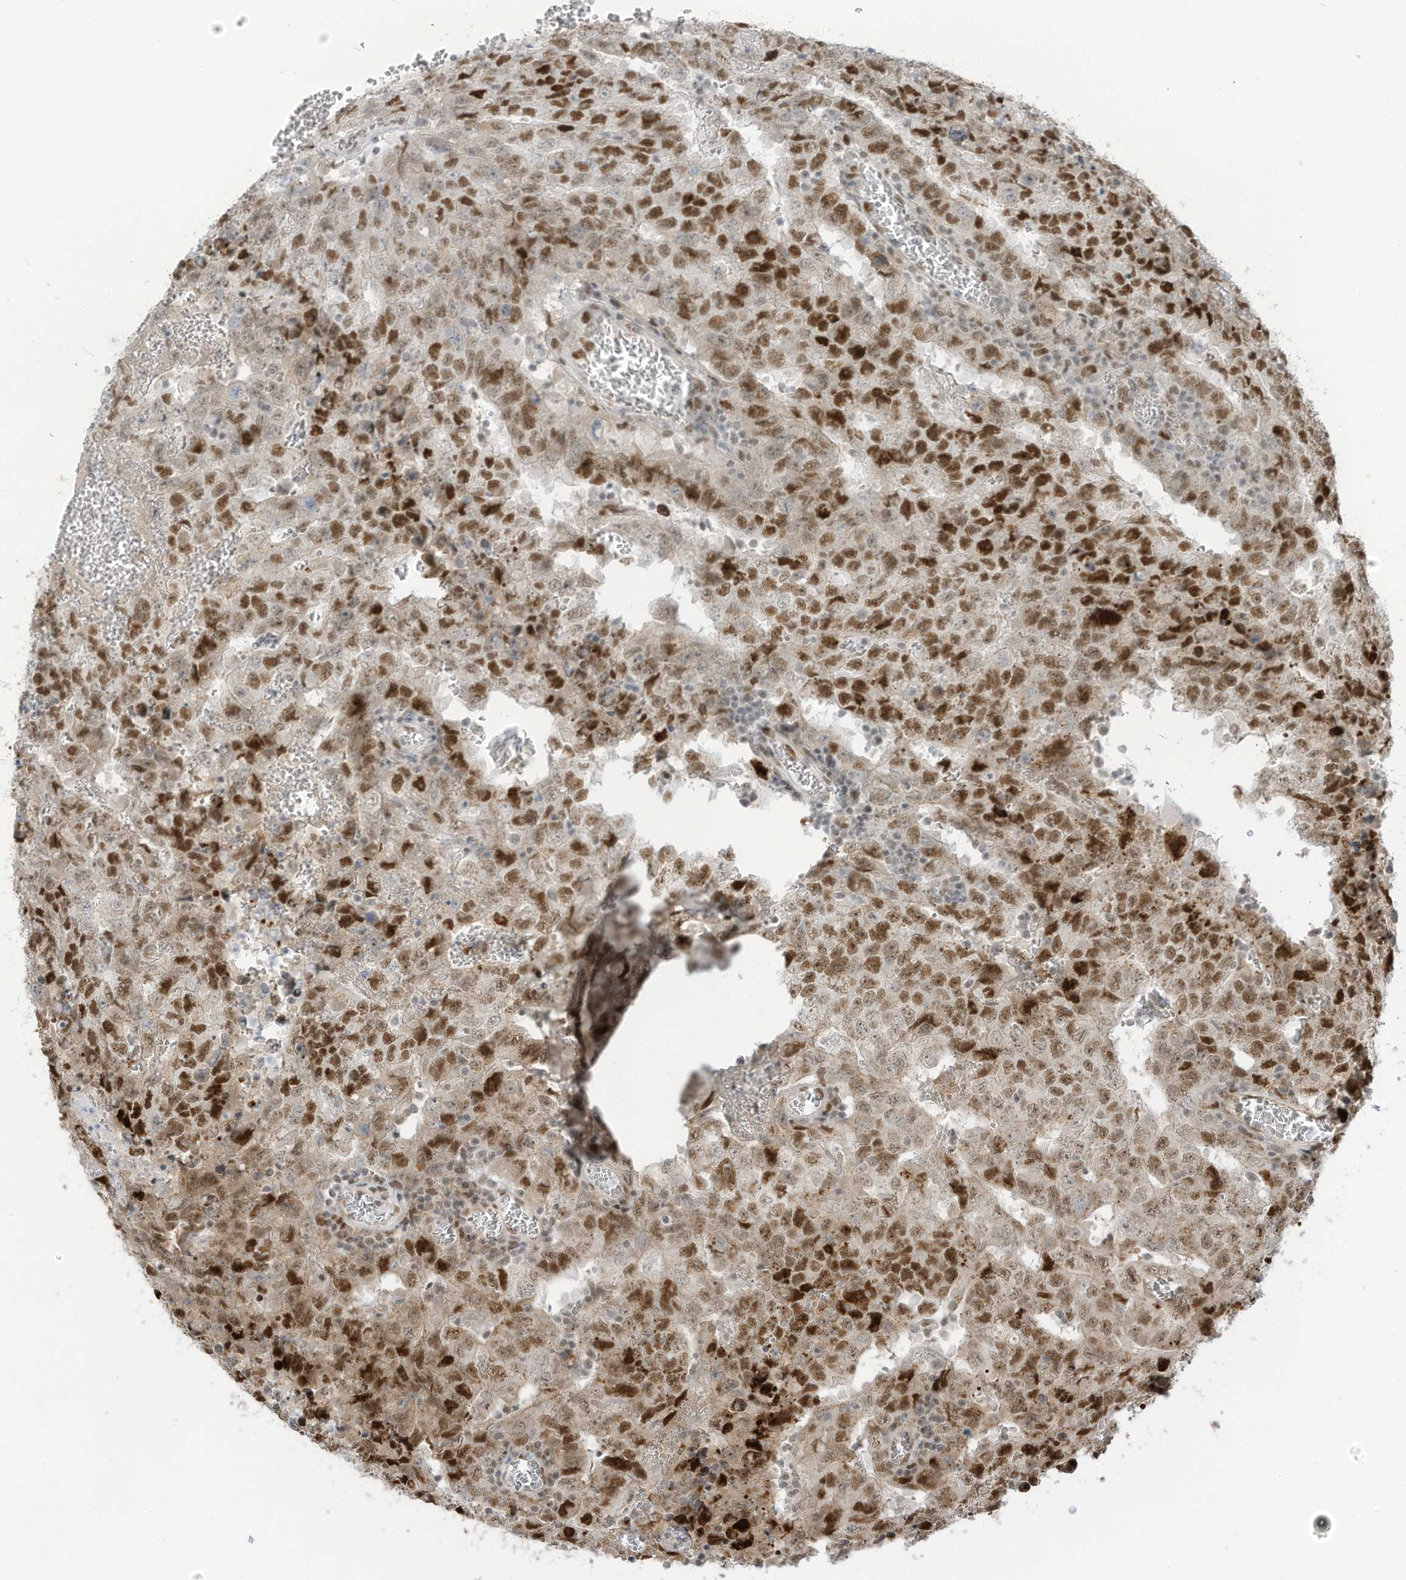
{"staining": {"intensity": "strong", "quantity": ">75%", "location": "nuclear"}, "tissue": "testis cancer", "cell_type": "Tumor cells", "image_type": "cancer", "snomed": [{"axis": "morphology", "description": "Carcinoma, Embryonal, NOS"}, {"axis": "topography", "description": "Testis"}], "caption": "The micrograph demonstrates staining of embryonal carcinoma (testis), revealing strong nuclear protein expression (brown color) within tumor cells.", "gene": "ZCWPW2", "patient": {"sex": "male", "age": 26}}